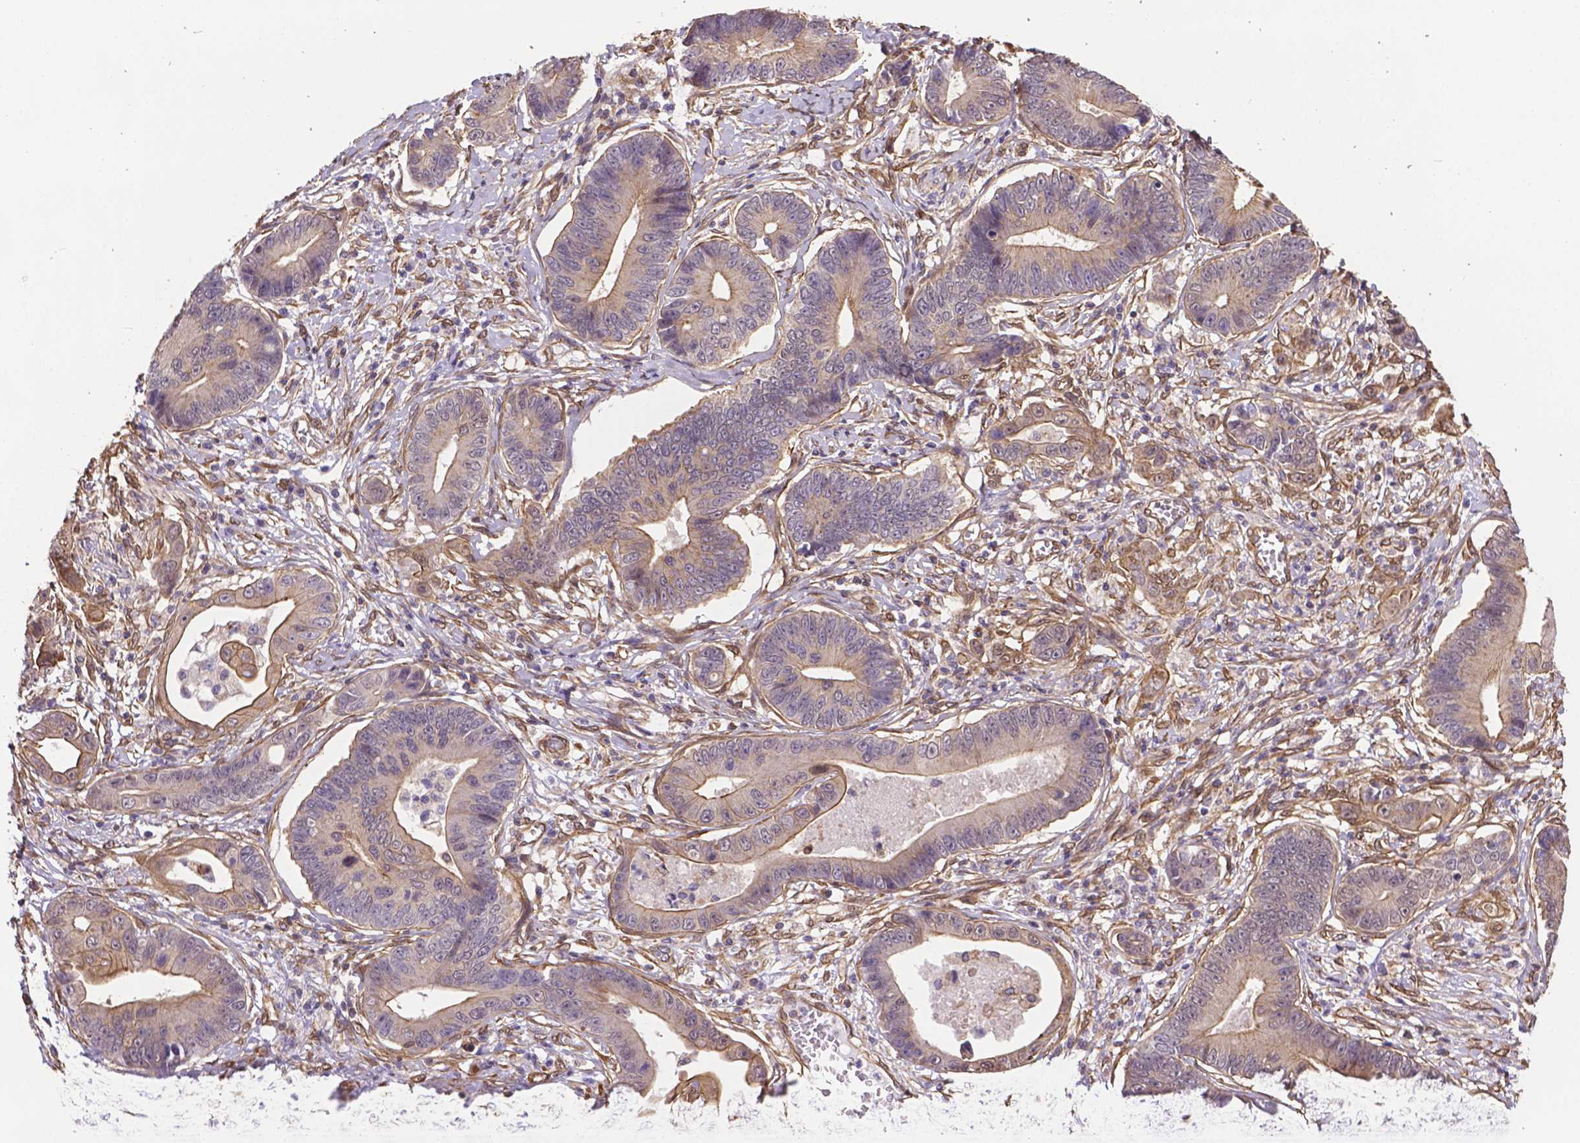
{"staining": {"intensity": "weak", "quantity": ">75%", "location": "cytoplasmic/membranous"}, "tissue": "stomach cancer", "cell_type": "Tumor cells", "image_type": "cancer", "snomed": [{"axis": "morphology", "description": "Adenocarcinoma, NOS"}, {"axis": "topography", "description": "Stomach"}], "caption": "Tumor cells demonstrate weak cytoplasmic/membranous staining in approximately >75% of cells in stomach cancer (adenocarcinoma).", "gene": "YAP1", "patient": {"sex": "male", "age": 84}}